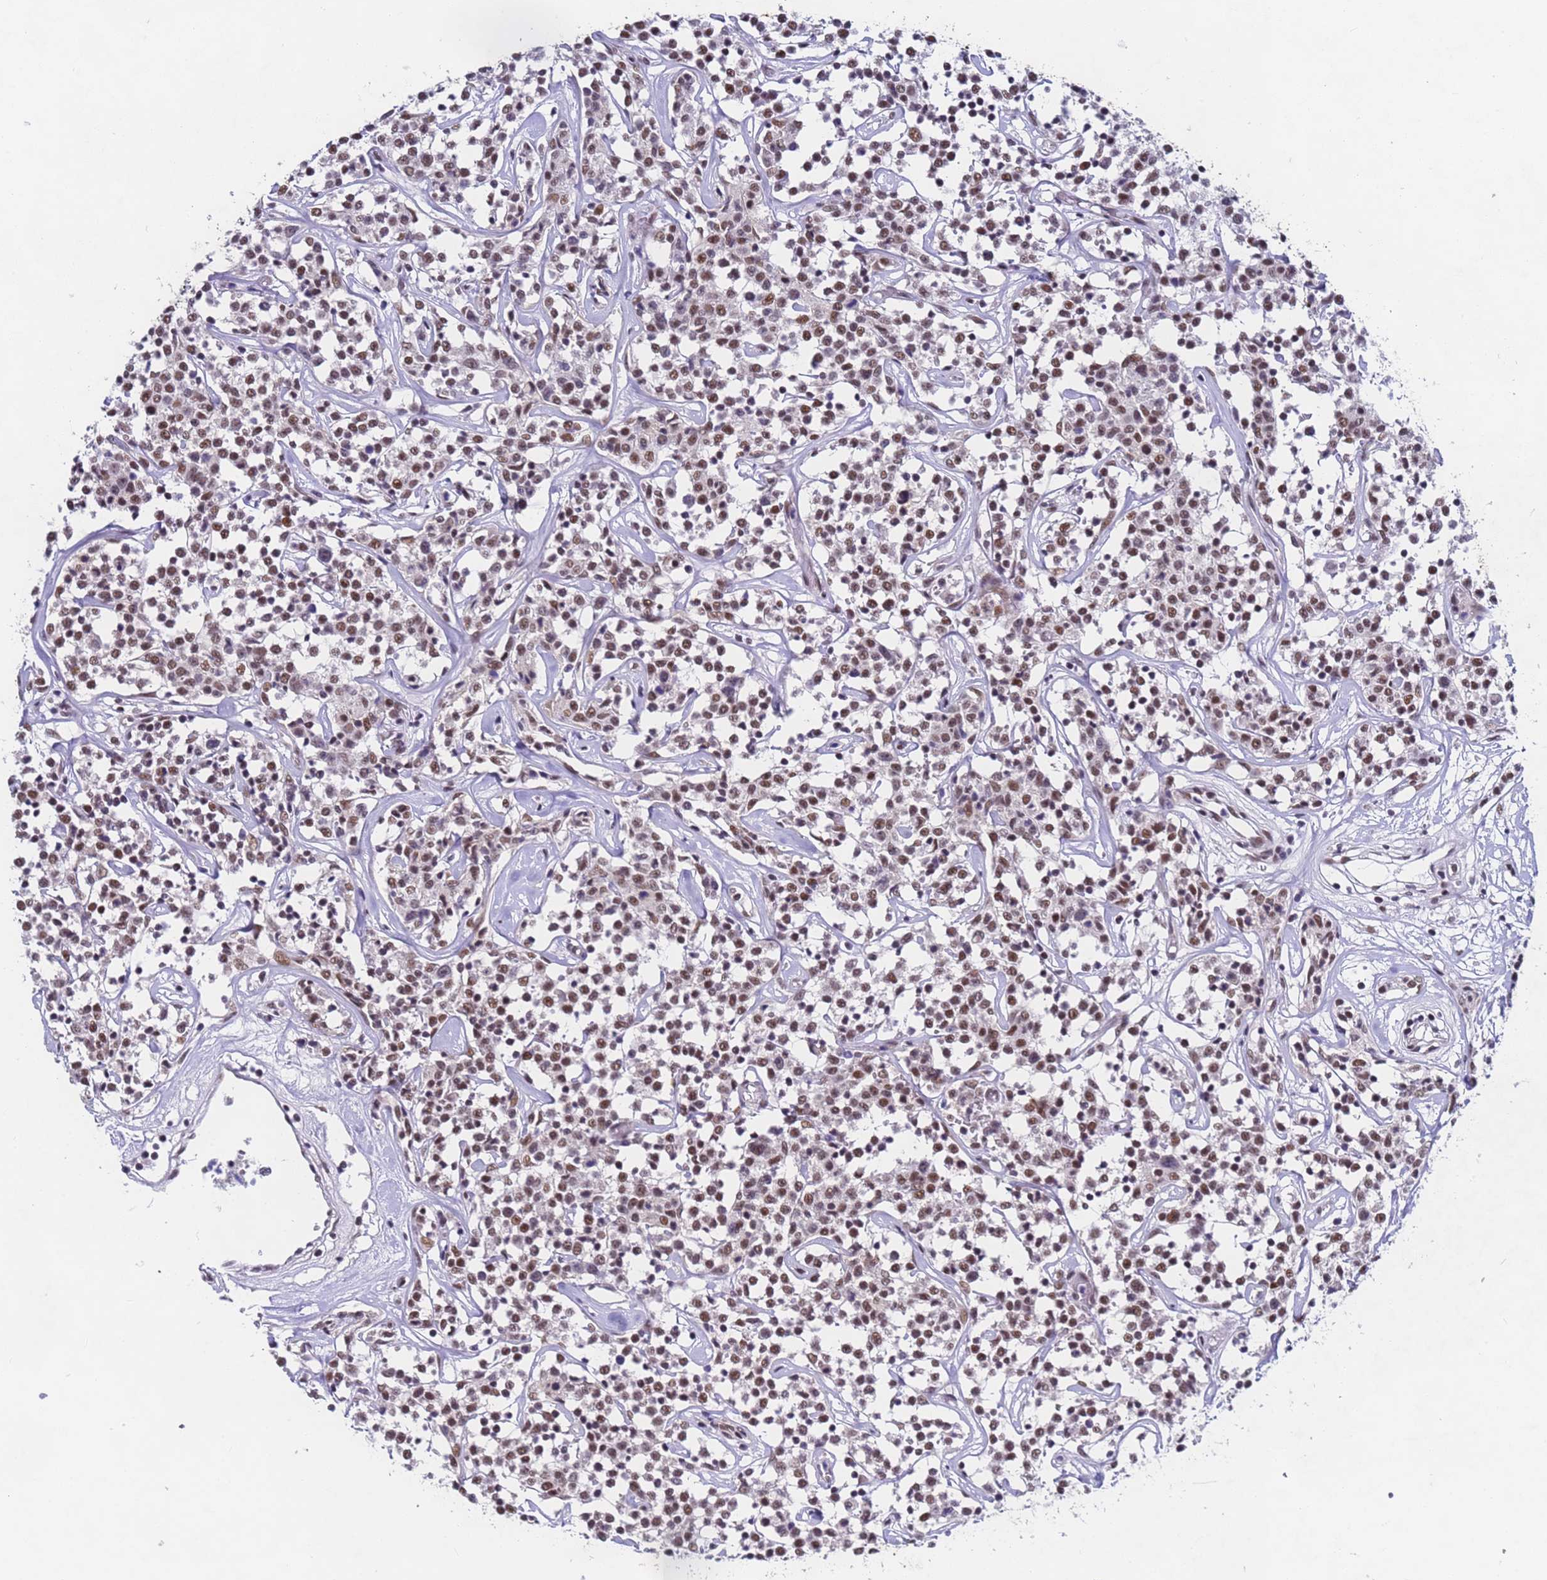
{"staining": {"intensity": "moderate", "quantity": ">75%", "location": "nuclear"}, "tissue": "lymphoma", "cell_type": "Tumor cells", "image_type": "cancer", "snomed": [{"axis": "morphology", "description": "Malignant lymphoma, non-Hodgkin's type, Low grade"}, {"axis": "topography", "description": "Small intestine"}], "caption": "DAB immunohistochemical staining of lymphoma shows moderate nuclear protein positivity in about >75% of tumor cells.", "gene": "FNBP4", "patient": {"sex": "female", "age": 59}}